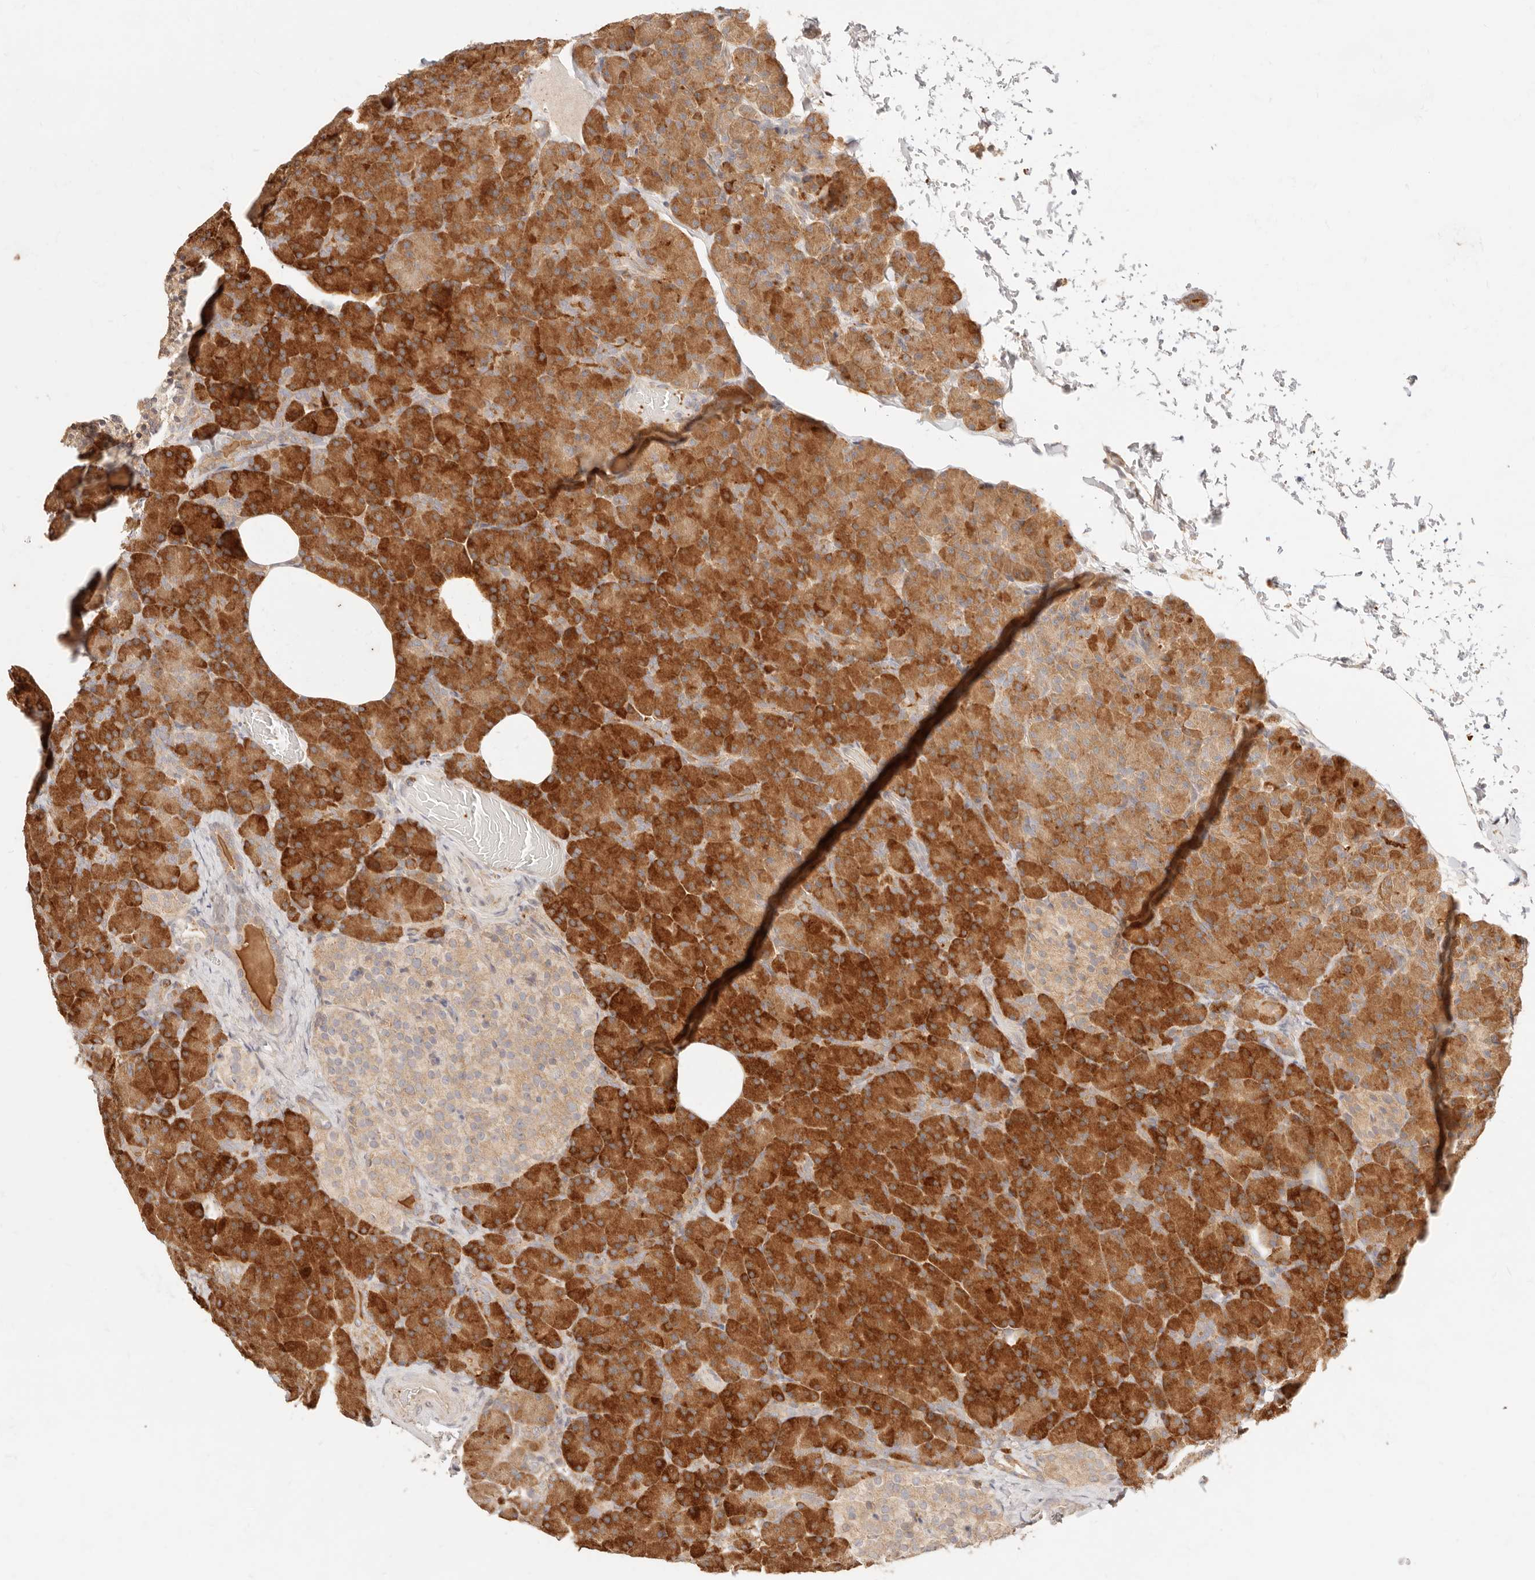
{"staining": {"intensity": "strong", "quantity": ">75%", "location": "cytoplasmic/membranous"}, "tissue": "pancreas", "cell_type": "Exocrine glandular cells", "image_type": "normal", "snomed": [{"axis": "morphology", "description": "Normal tissue, NOS"}, {"axis": "topography", "description": "Pancreas"}], "caption": "Pancreas stained with IHC displays strong cytoplasmic/membranous expression in approximately >75% of exocrine glandular cells. The protein is shown in brown color, while the nuclei are stained blue.", "gene": "UBXN10", "patient": {"sex": "female", "age": 43}}